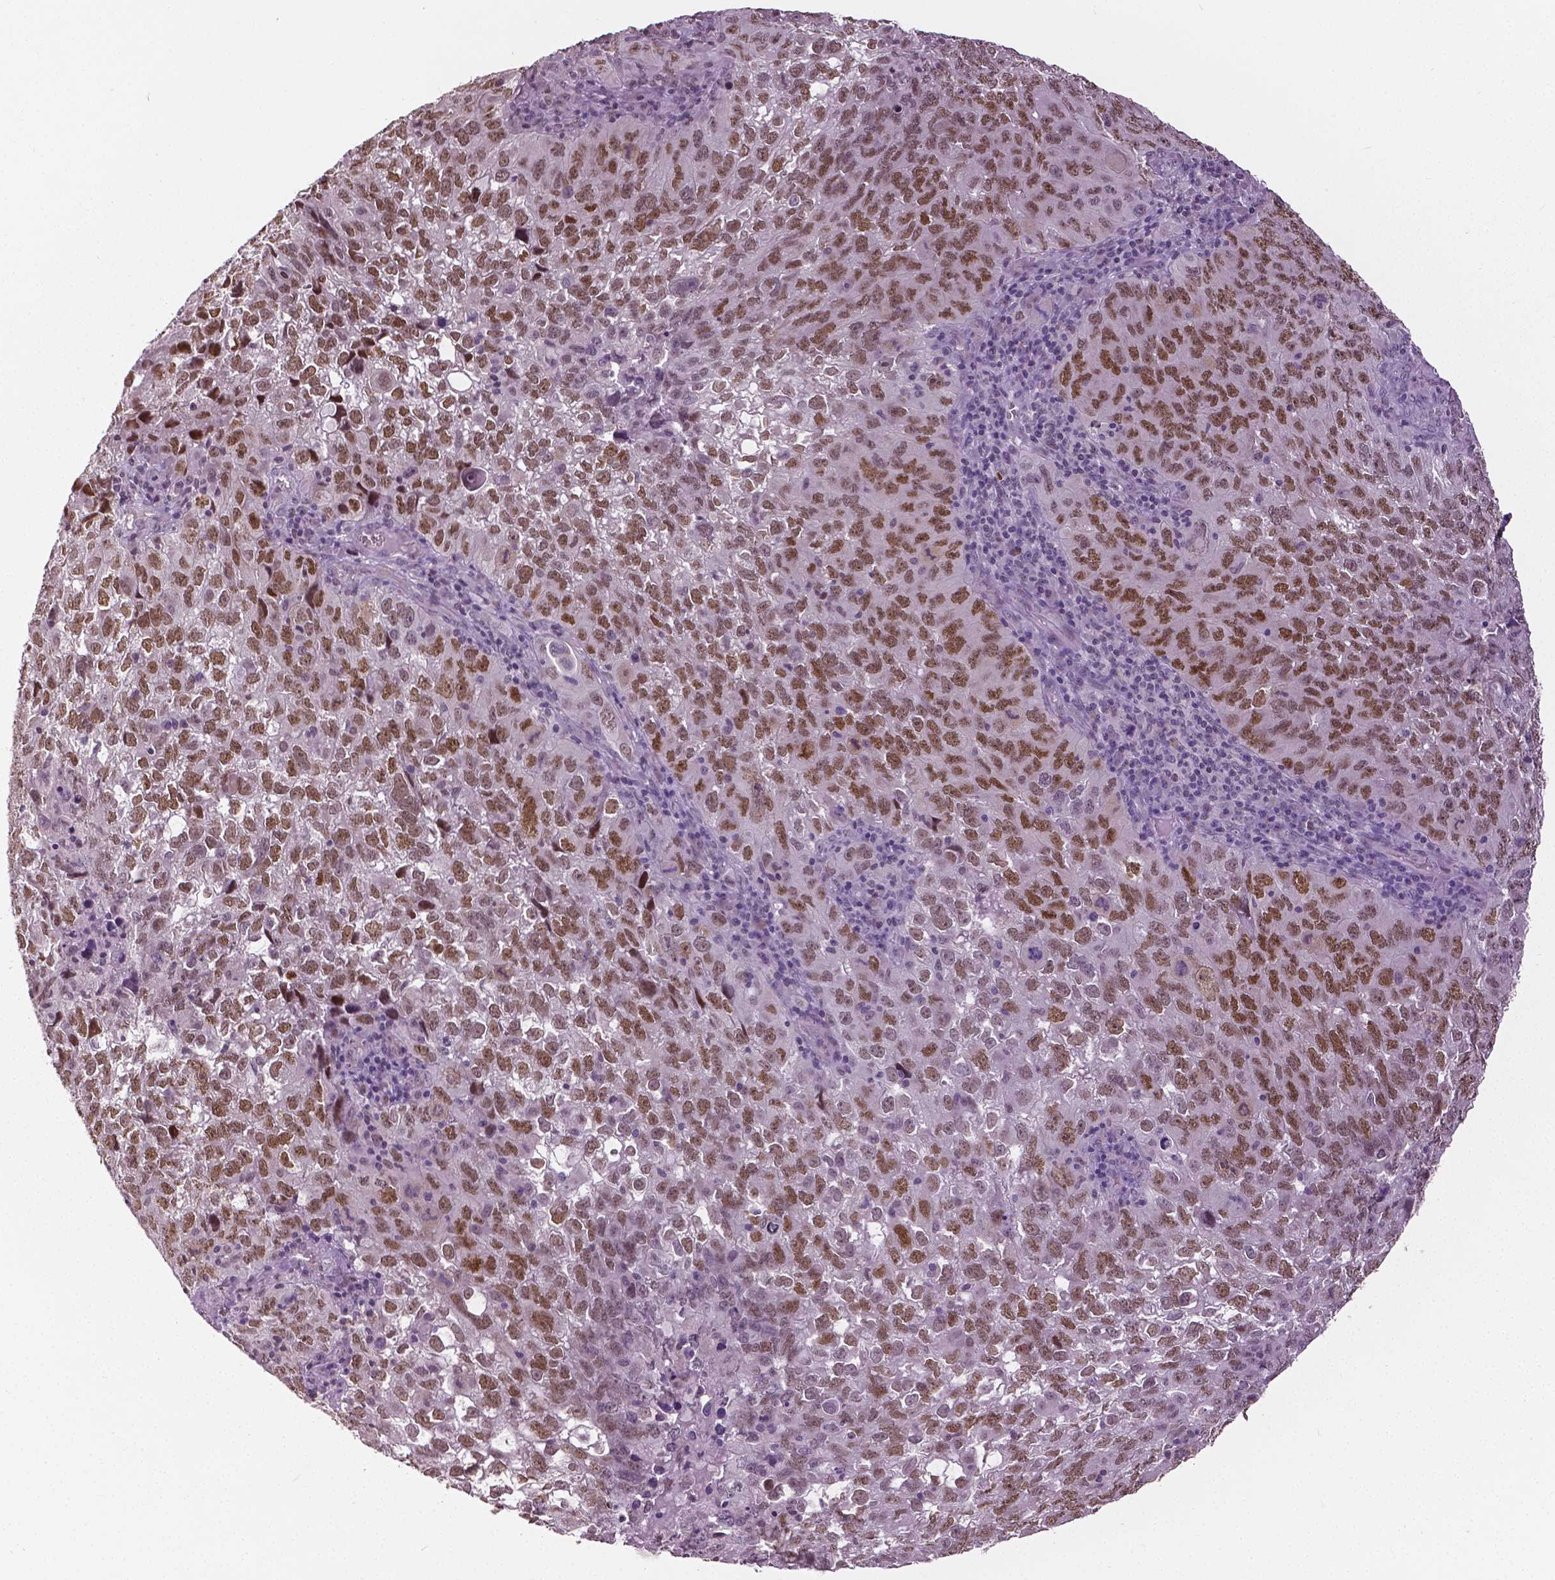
{"staining": {"intensity": "moderate", "quantity": ">75%", "location": "nuclear"}, "tissue": "cervical cancer", "cell_type": "Tumor cells", "image_type": "cancer", "snomed": [{"axis": "morphology", "description": "Squamous cell carcinoma, NOS"}, {"axis": "topography", "description": "Cervix"}], "caption": "Moderate nuclear expression is seen in approximately >75% of tumor cells in squamous cell carcinoma (cervical). Nuclei are stained in blue.", "gene": "DLX5", "patient": {"sex": "female", "age": 55}}